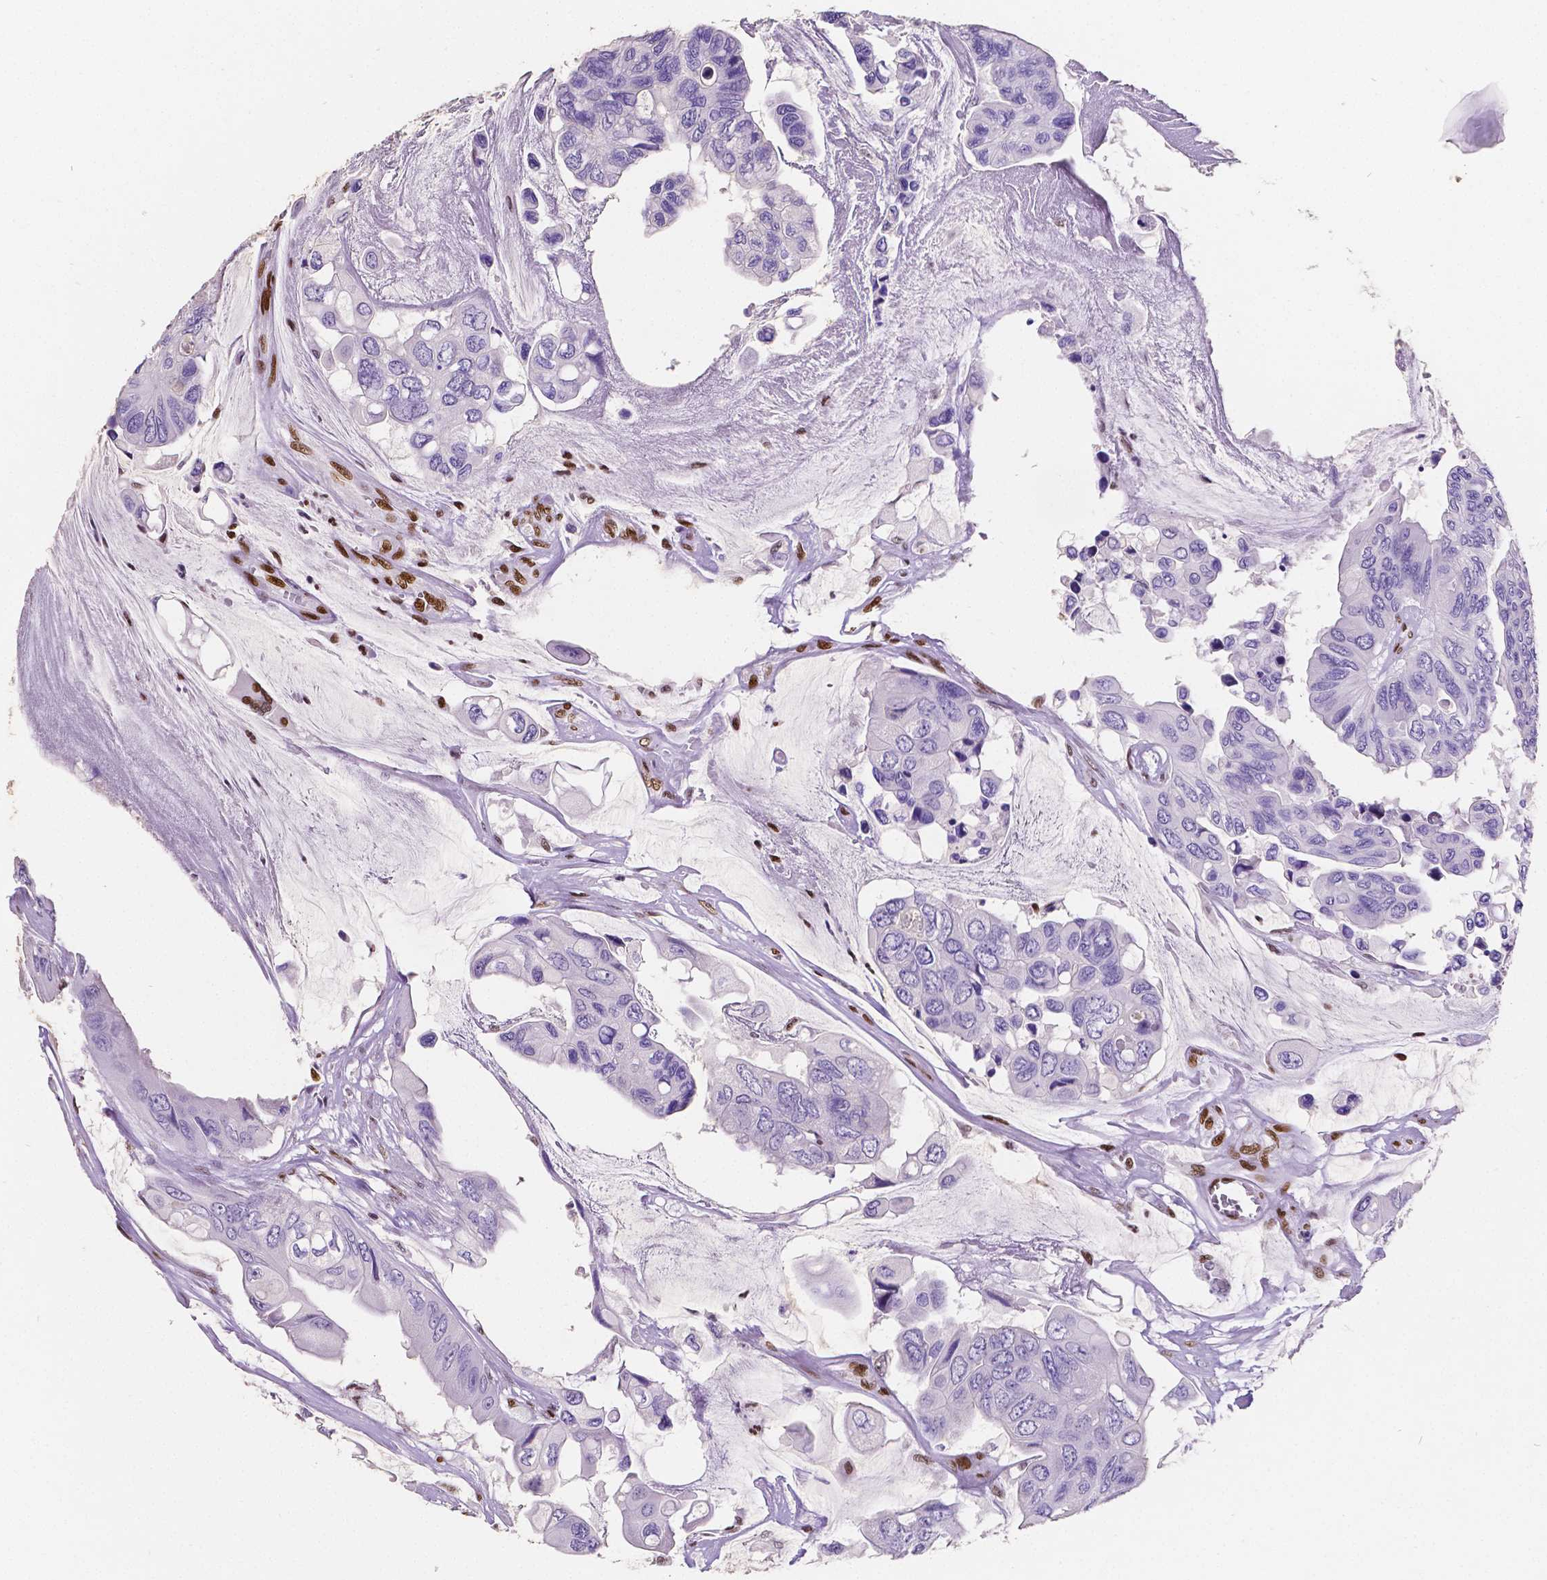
{"staining": {"intensity": "negative", "quantity": "none", "location": "none"}, "tissue": "colorectal cancer", "cell_type": "Tumor cells", "image_type": "cancer", "snomed": [{"axis": "morphology", "description": "Adenocarcinoma, NOS"}, {"axis": "topography", "description": "Rectum"}], "caption": "Tumor cells are negative for brown protein staining in colorectal adenocarcinoma. Nuclei are stained in blue.", "gene": "MEF2C", "patient": {"sex": "male", "age": 63}}